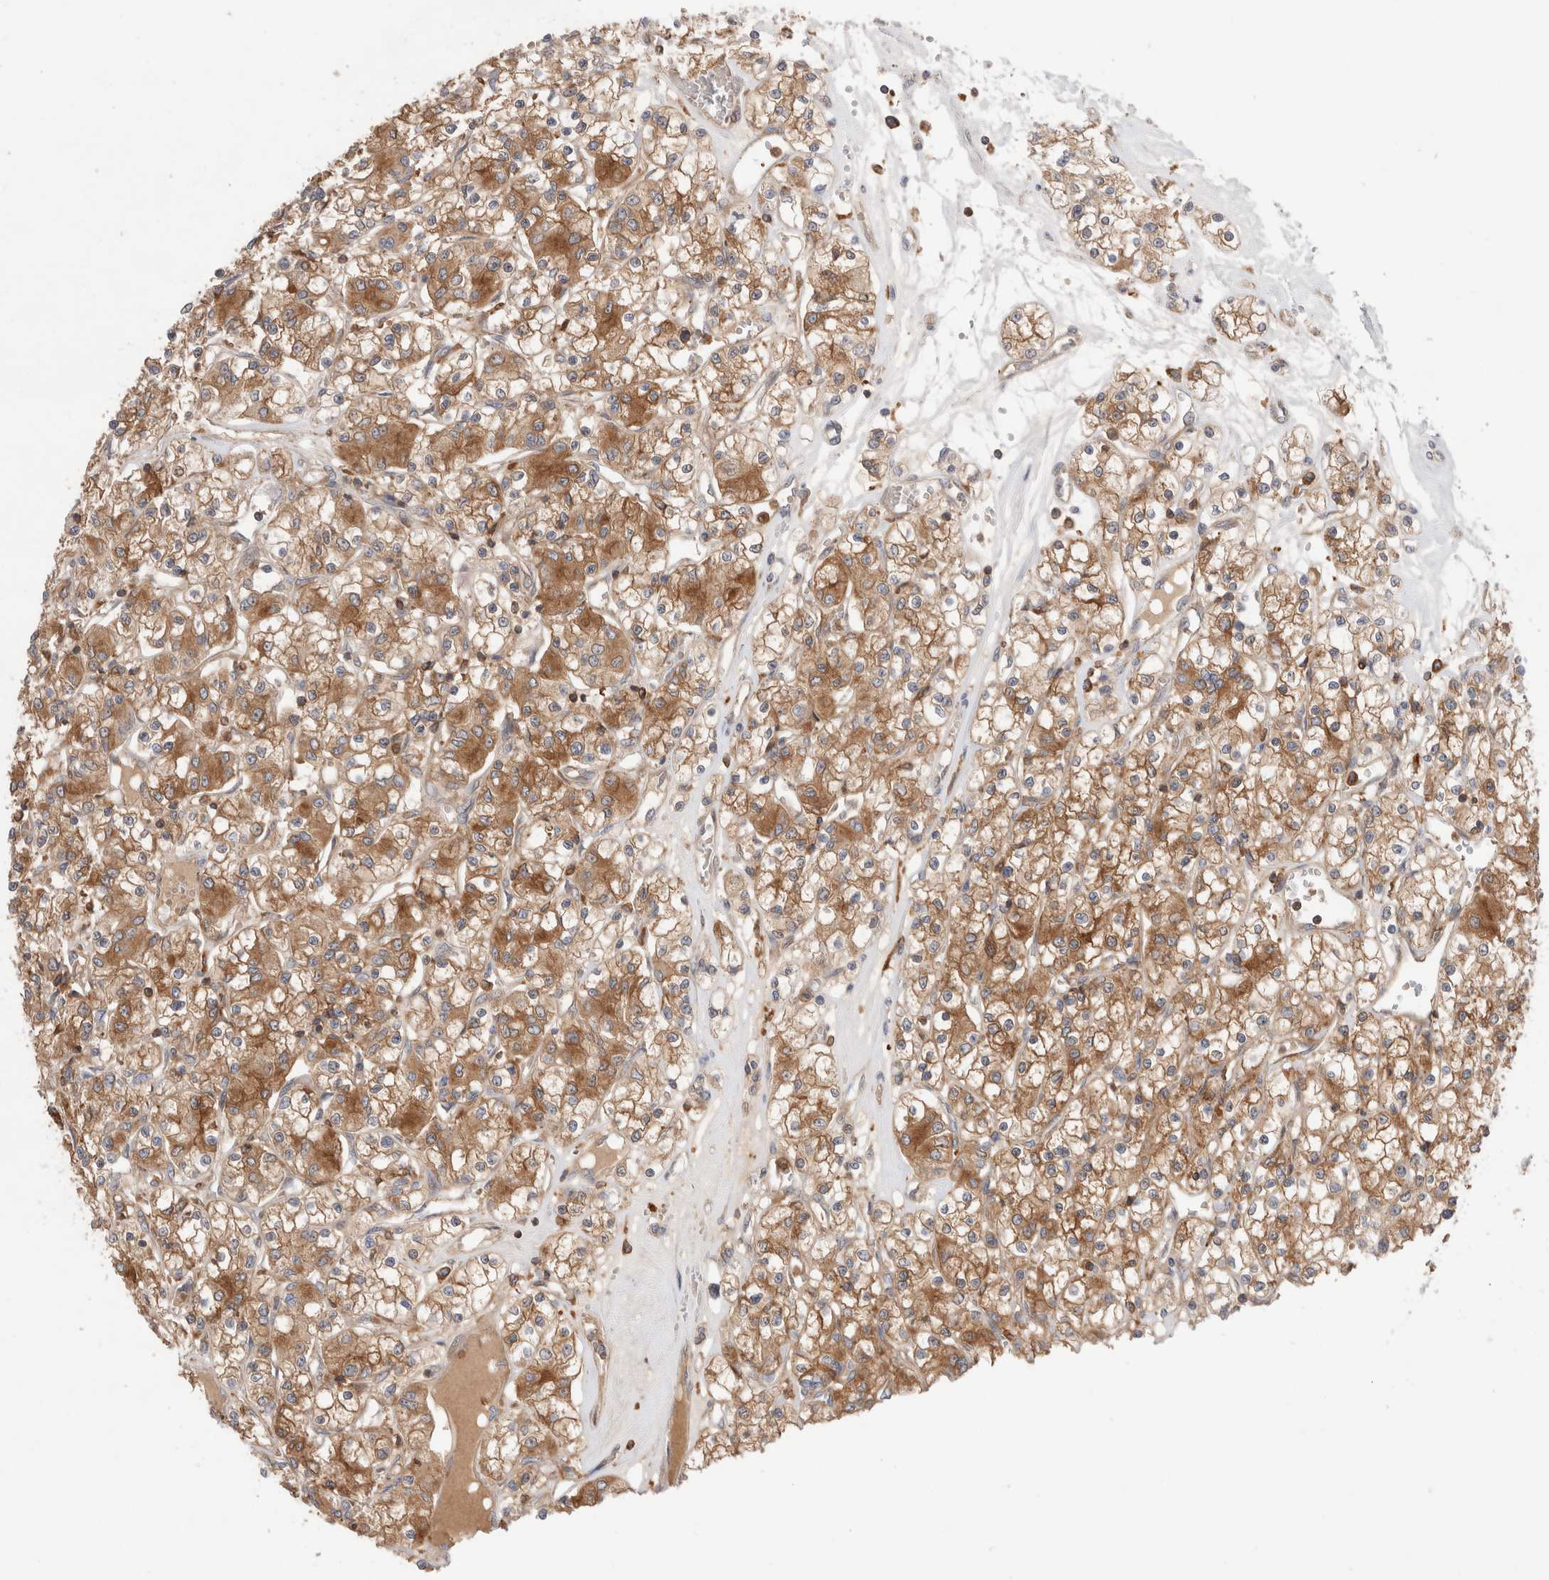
{"staining": {"intensity": "strong", "quantity": ">75%", "location": "cytoplasmic/membranous"}, "tissue": "renal cancer", "cell_type": "Tumor cells", "image_type": "cancer", "snomed": [{"axis": "morphology", "description": "Adenocarcinoma, NOS"}, {"axis": "topography", "description": "Kidney"}], "caption": "Protein staining of renal adenocarcinoma tissue displays strong cytoplasmic/membranous staining in approximately >75% of tumor cells.", "gene": "KLHL14", "patient": {"sex": "female", "age": 59}}